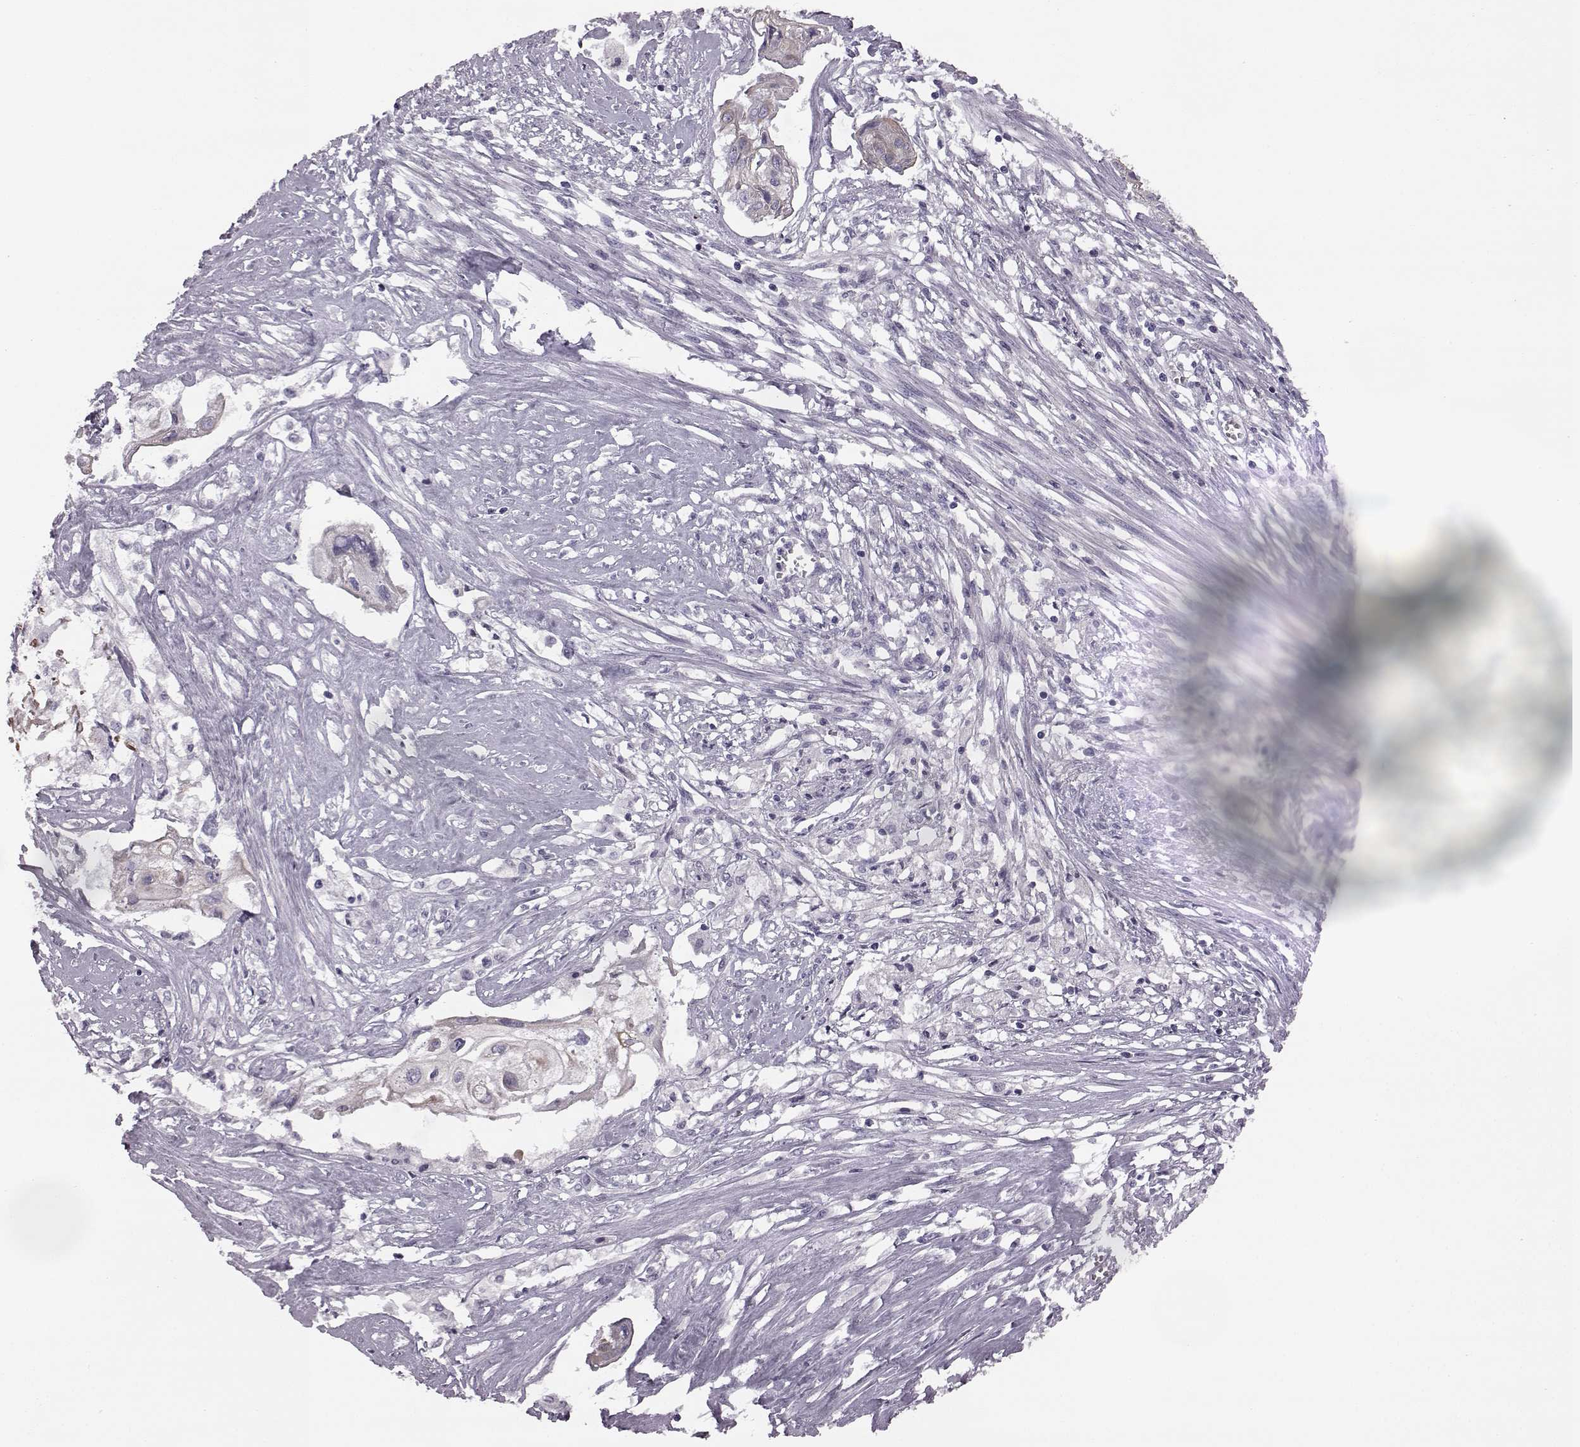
{"staining": {"intensity": "negative", "quantity": "none", "location": "none"}, "tissue": "cervical cancer", "cell_type": "Tumor cells", "image_type": "cancer", "snomed": [{"axis": "morphology", "description": "Squamous cell carcinoma, NOS"}, {"axis": "topography", "description": "Cervix"}], "caption": "Tumor cells are negative for protein expression in human cervical cancer.", "gene": "ODAD4", "patient": {"sex": "female", "age": 49}}